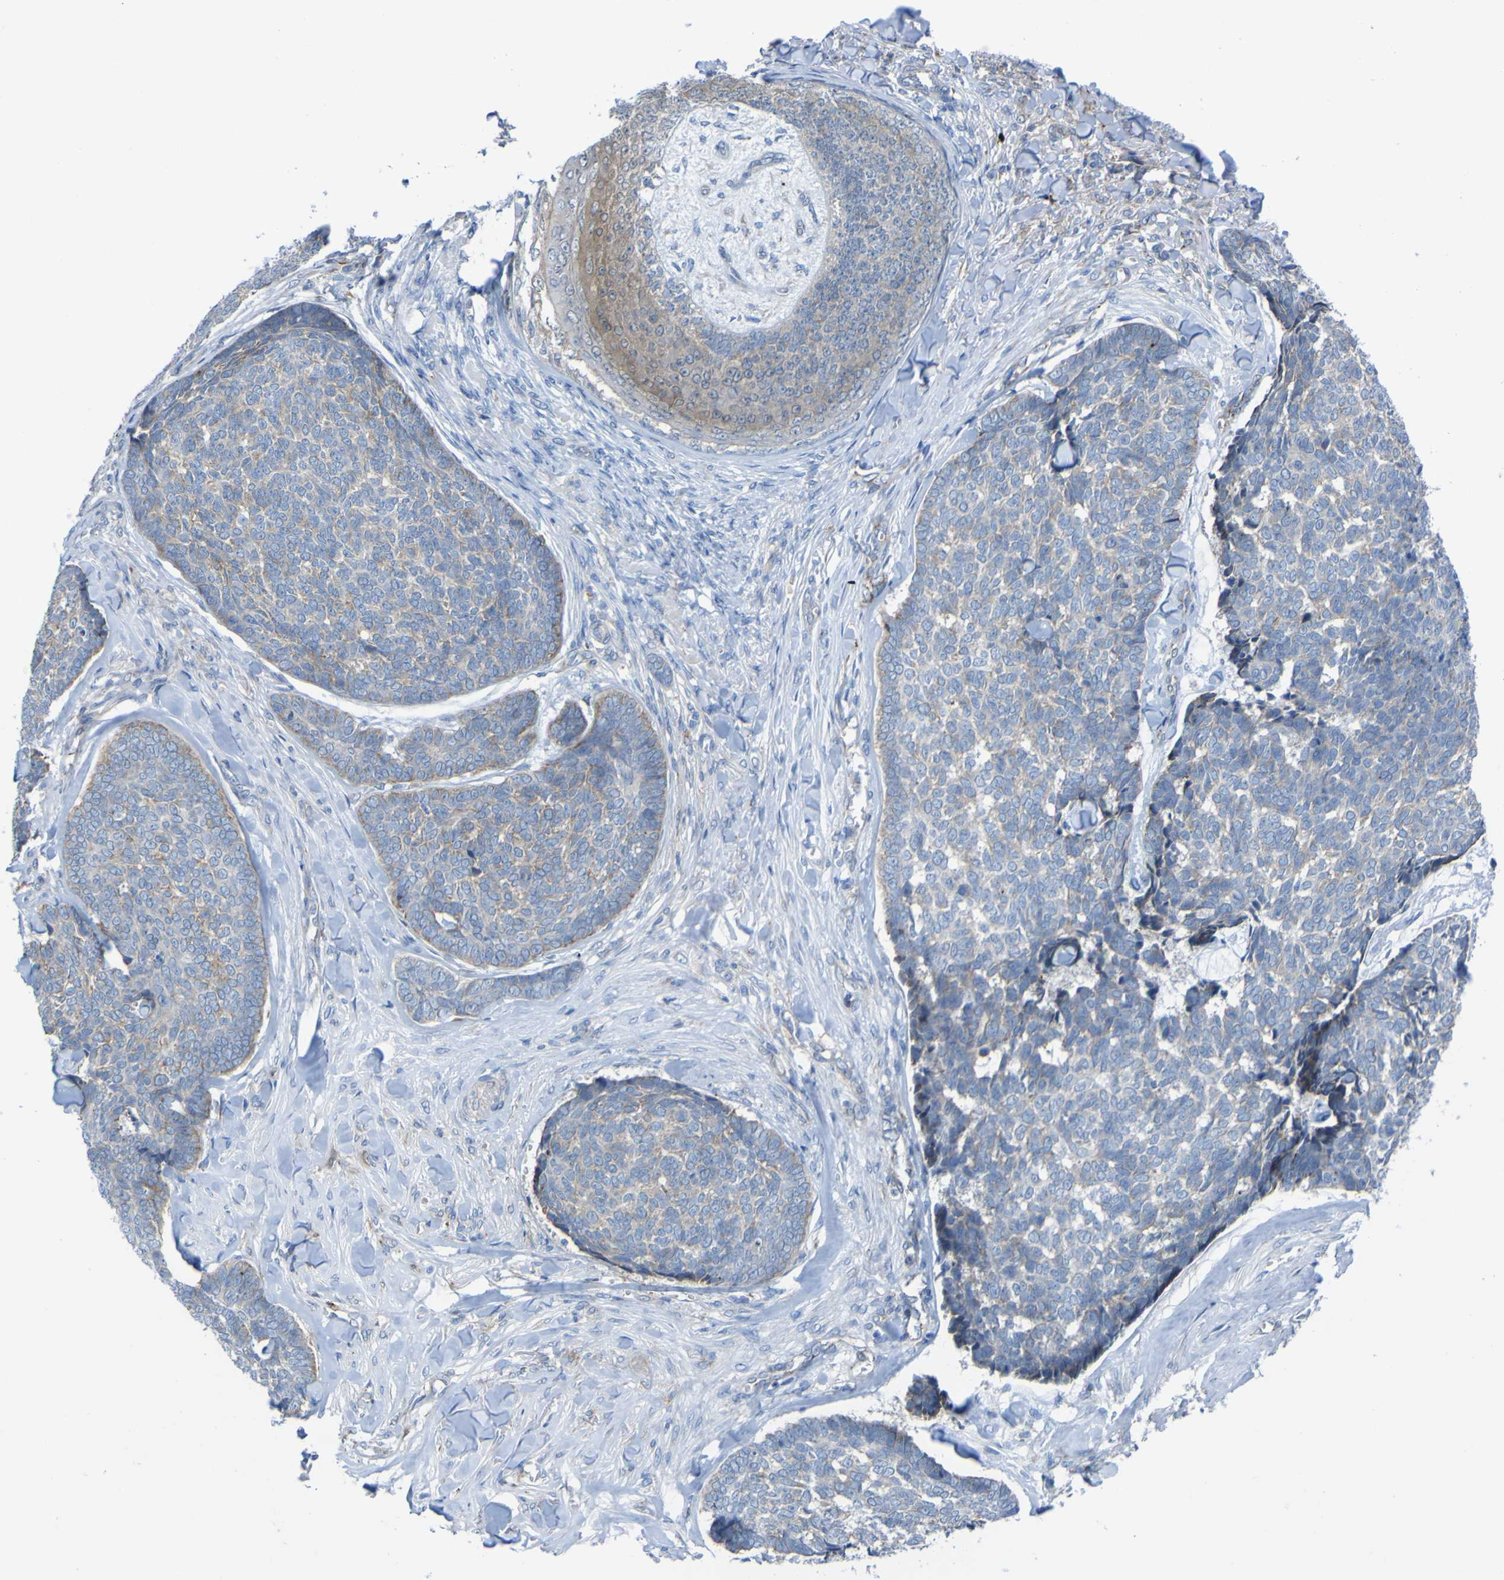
{"staining": {"intensity": "weak", "quantity": "<25%", "location": "cytoplasmic/membranous"}, "tissue": "skin cancer", "cell_type": "Tumor cells", "image_type": "cancer", "snomed": [{"axis": "morphology", "description": "Basal cell carcinoma"}, {"axis": "topography", "description": "Skin"}], "caption": "Immunohistochemistry of skin cancer (basal cell carcinoma) displays no positivity in tumor cells. The staining is performed using DAB (3,3'-diaminobenzidine) brown chromogen with nuclei counter-stained in using hematoxylin.", "gene": "CST3", "patient": {"sex": "male", "age": 84}}